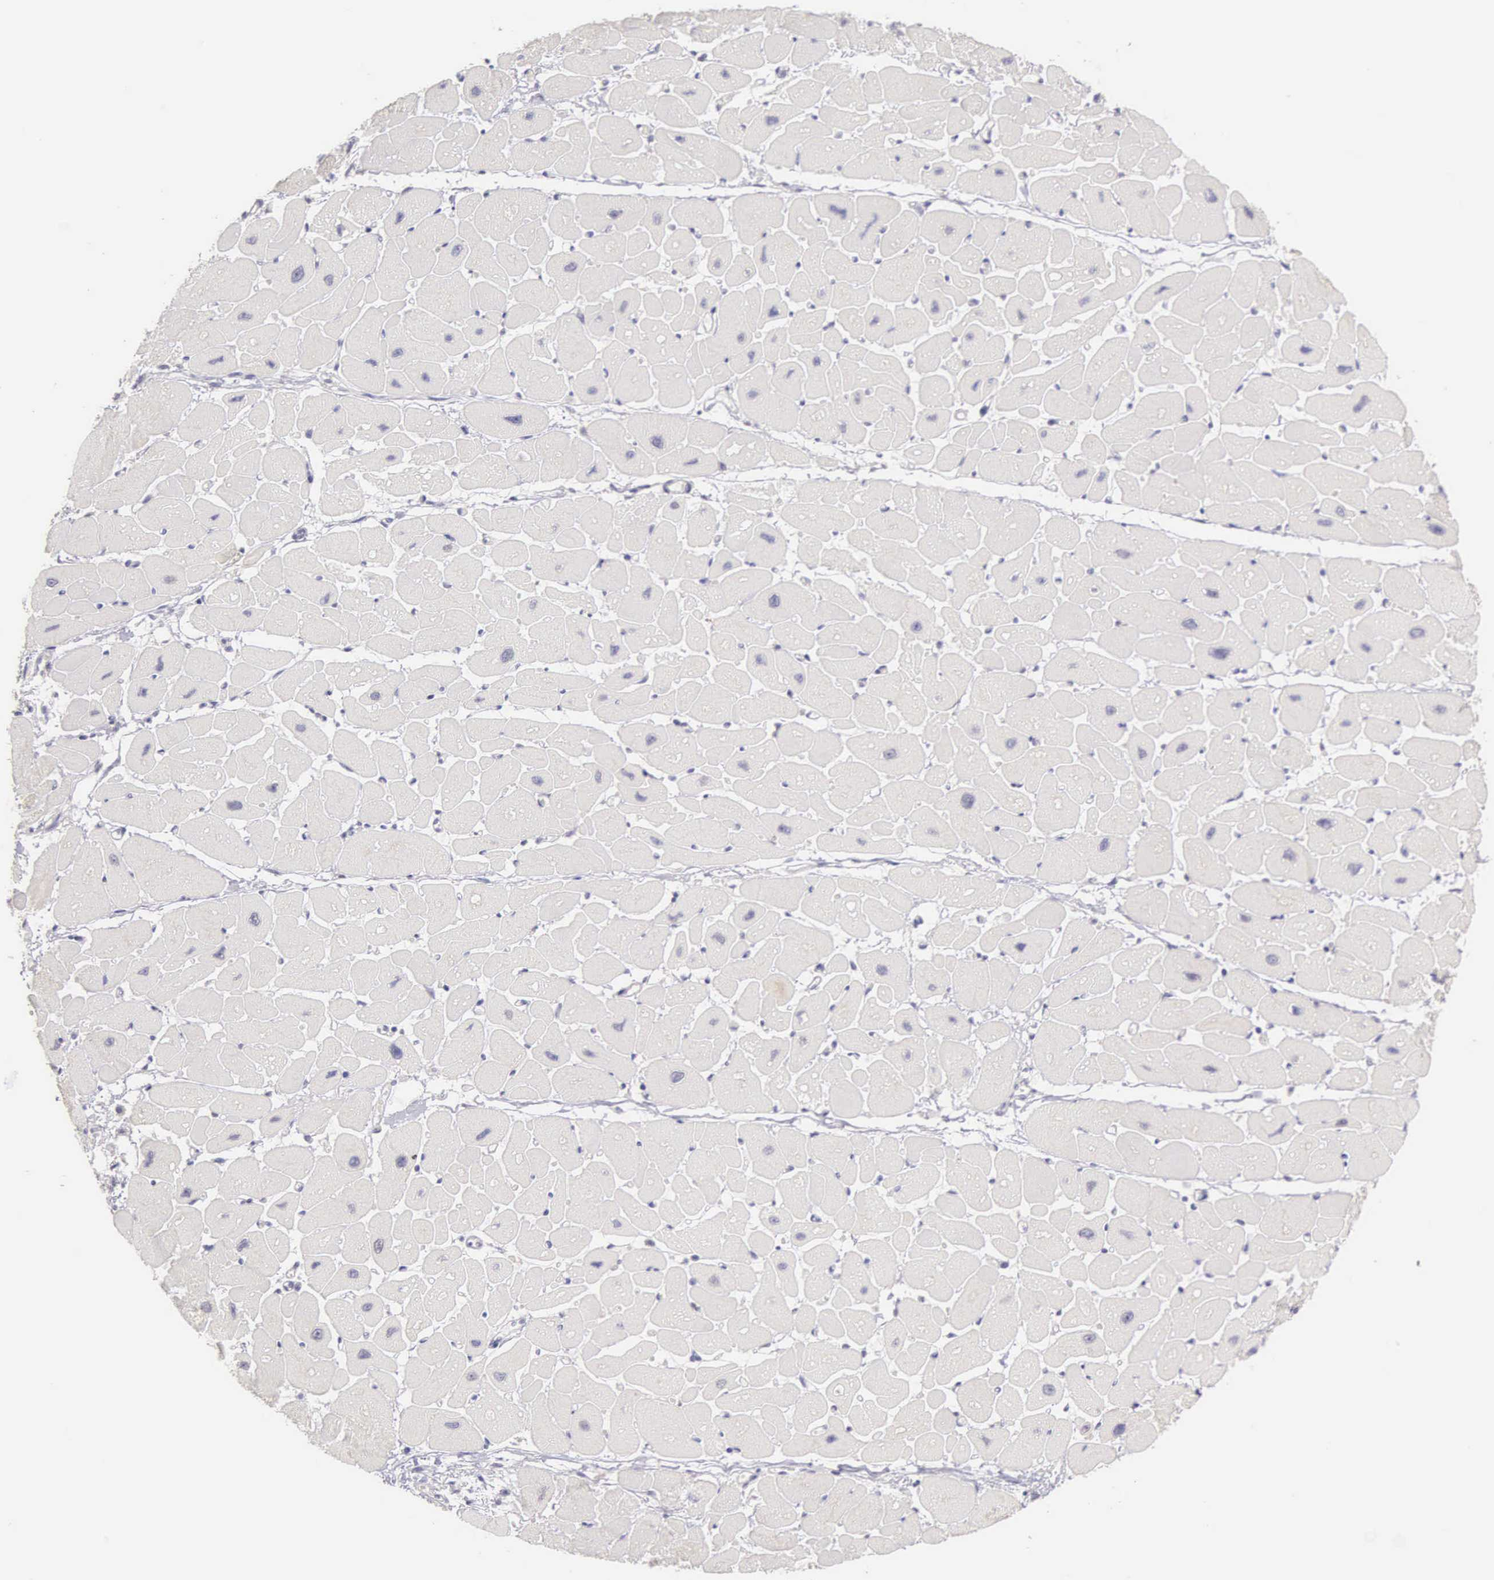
{"staining": {"intensity": "weak", "quantity": "<25%", "location": "nuclear"}, "tissue": "heart muscle", "cell_type": "Cardiomyocytes", "image_type": "normal", "snomed": [{"axis": "morphology", "description": "Normal tissue, NOS"}, {"axis": "topography", "description": "Heart"}], "caption": "Histopathology image shows no significant protein expression in cardiomyocytes of normal heart muscle. (DAB (3,3'-diaminobenzidine) IHC, high magnification).", "gene": "CCDC117", "patient": {"sex": "female", "age": 54}}